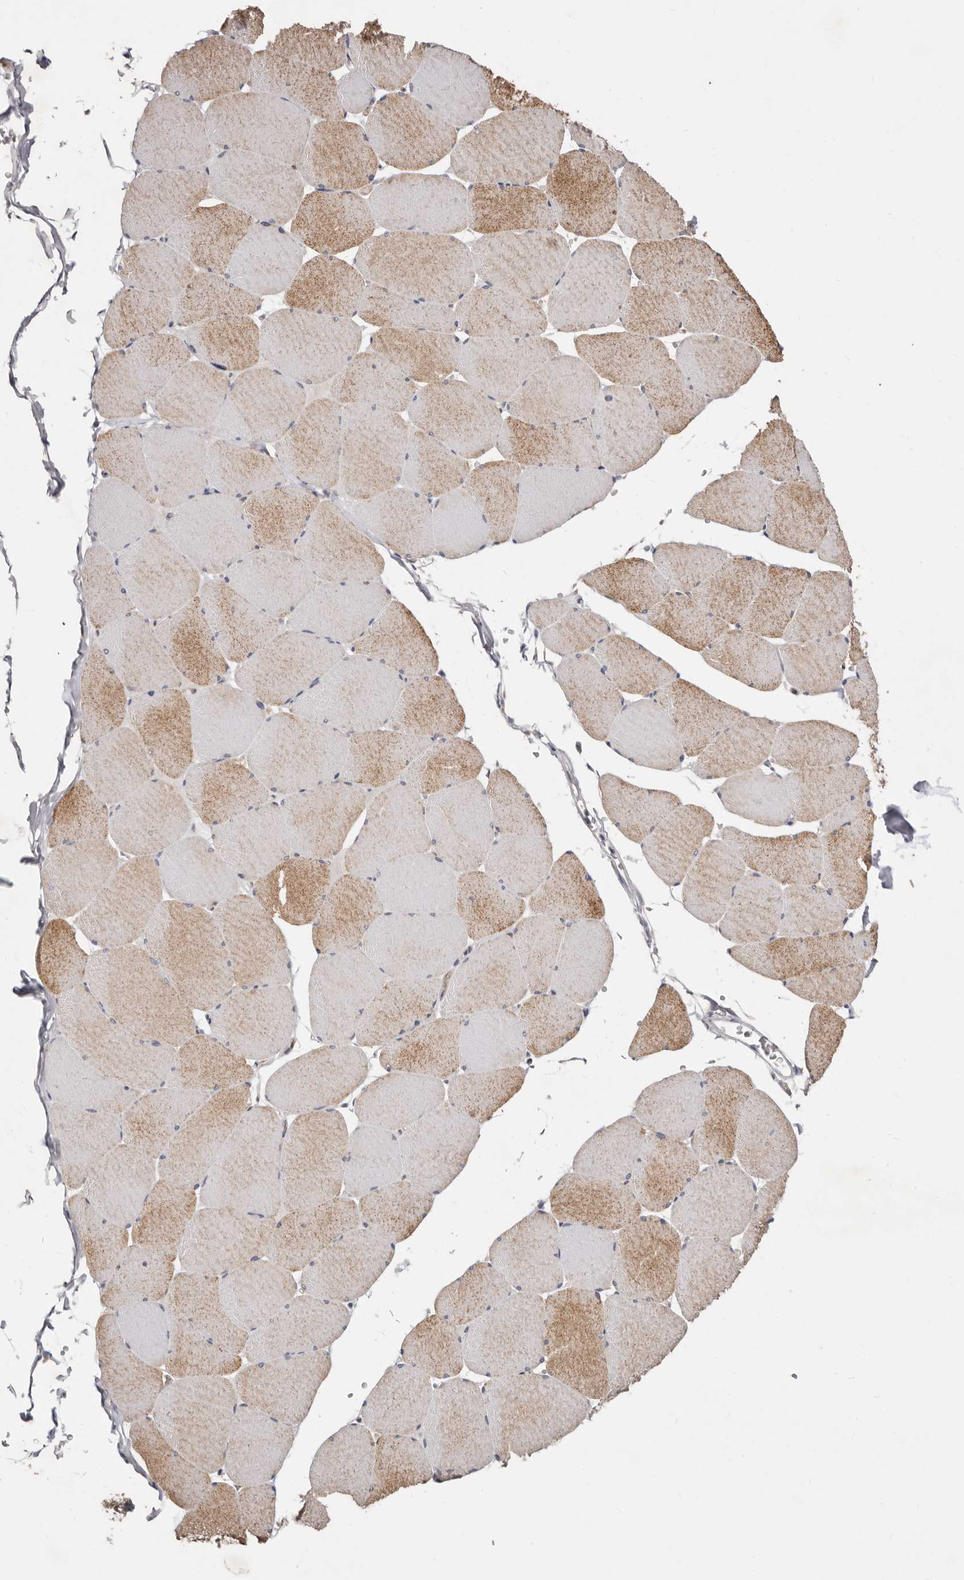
{"staining": {"intensity": "moderate", "quantity": "25%-75%", "location": "cytoplasmic/membranous"}, "tissue": "skeletal muscle", "cell_type": "Myocytes", "image_type": "normal", "snomed": [{"axis": "morphology", "description": "Normal tissue, NOS"}, {"axis": "topography", "description": "Skeletal muscle"}, {"axis": "topography", "description": "Head-Neck"}], "caption": "Myocytes display medium levels of moderate cytoplasmic/membranous expression in approximately 25%-75% of cells in normal human skeletal muscle. The protein of interest is shown in brown color, while the nuclei are stained blue.", "gene": "TIMM17B", "patient": {"sex": "male", "age": 66}}